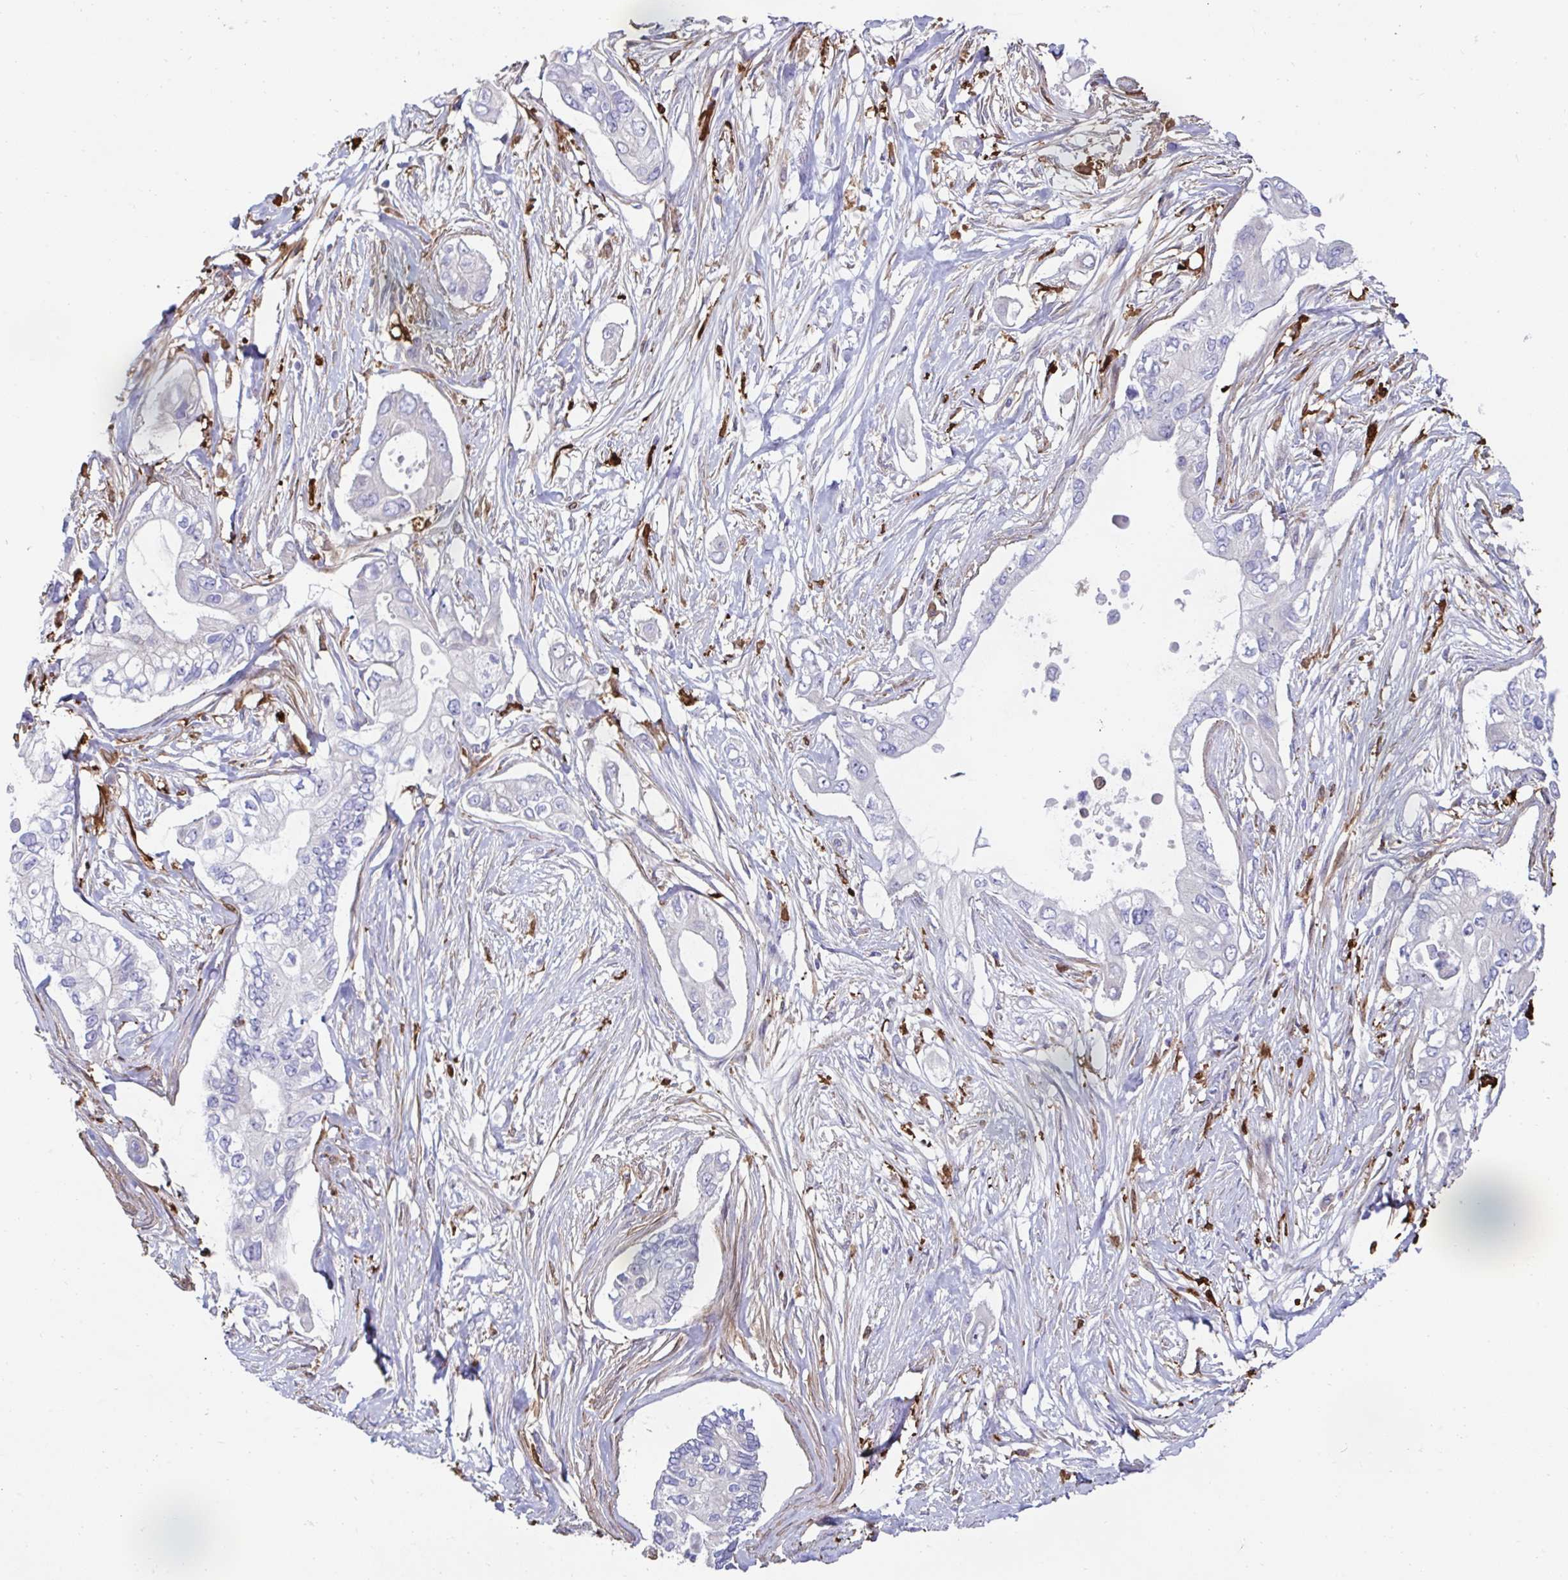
{"staining": {"intensity": "negative", "quantity": "none", "location": "none"}, "tissue": "pancreatic cancer", "cell_type": "Tumor cells", "image_type": "cancer", "snomed": [{"axis": "morphology", "description": "Adenocarcinoma, NOS"}, {"axis": "topography", "description": "Pancreas"}], "caption": "High magnification brightfield microscopy of pancreatic cancer (adenocarcinoma) stained with DAB (3,3'-diaminobenzidine) (brown) and counterstained with hematoxylin (blue): tumor cells show no significant positivity.", "gene": "FBXL13", "patient": {"sex": "female", "age": 63}}